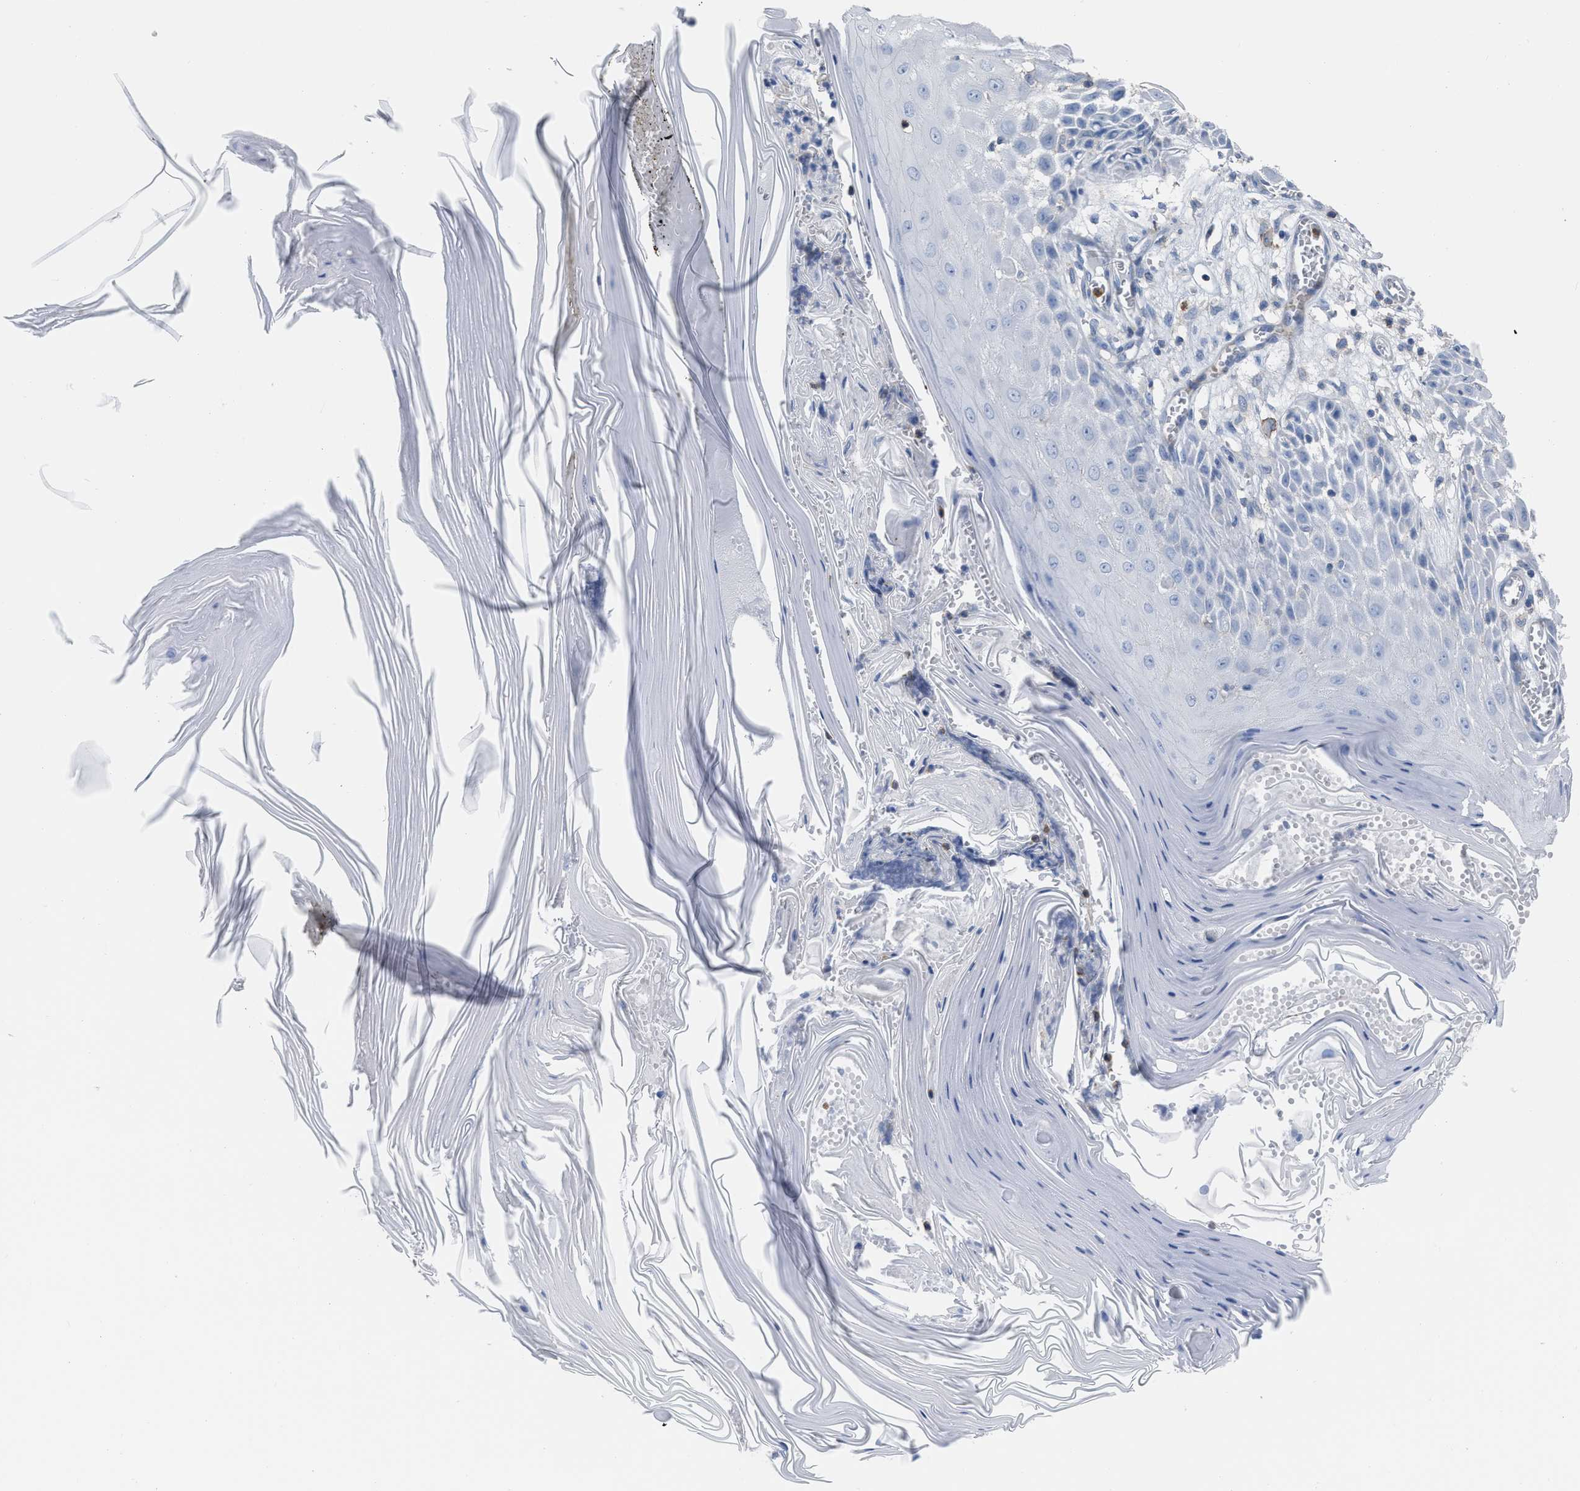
{"staining": {"intensity": "negative", "quantity": "none", "location": "none"}, "tissue": "skin cancer", "cell_type": "Tumor cells", "image_type": "cancer", "snomed": [{"axis": "morphology", "description": "Squamous cell carcinoma, NOS"}, {"axis": "topography", "description": "Skin"}], "caption": "An image of skin cancer (squamous cell carcinoma) stained for a protein demonstrates no brown staining in tumor cells.", "gene": "PRMT2", "patient": {"sex": "female", "age": 73}}